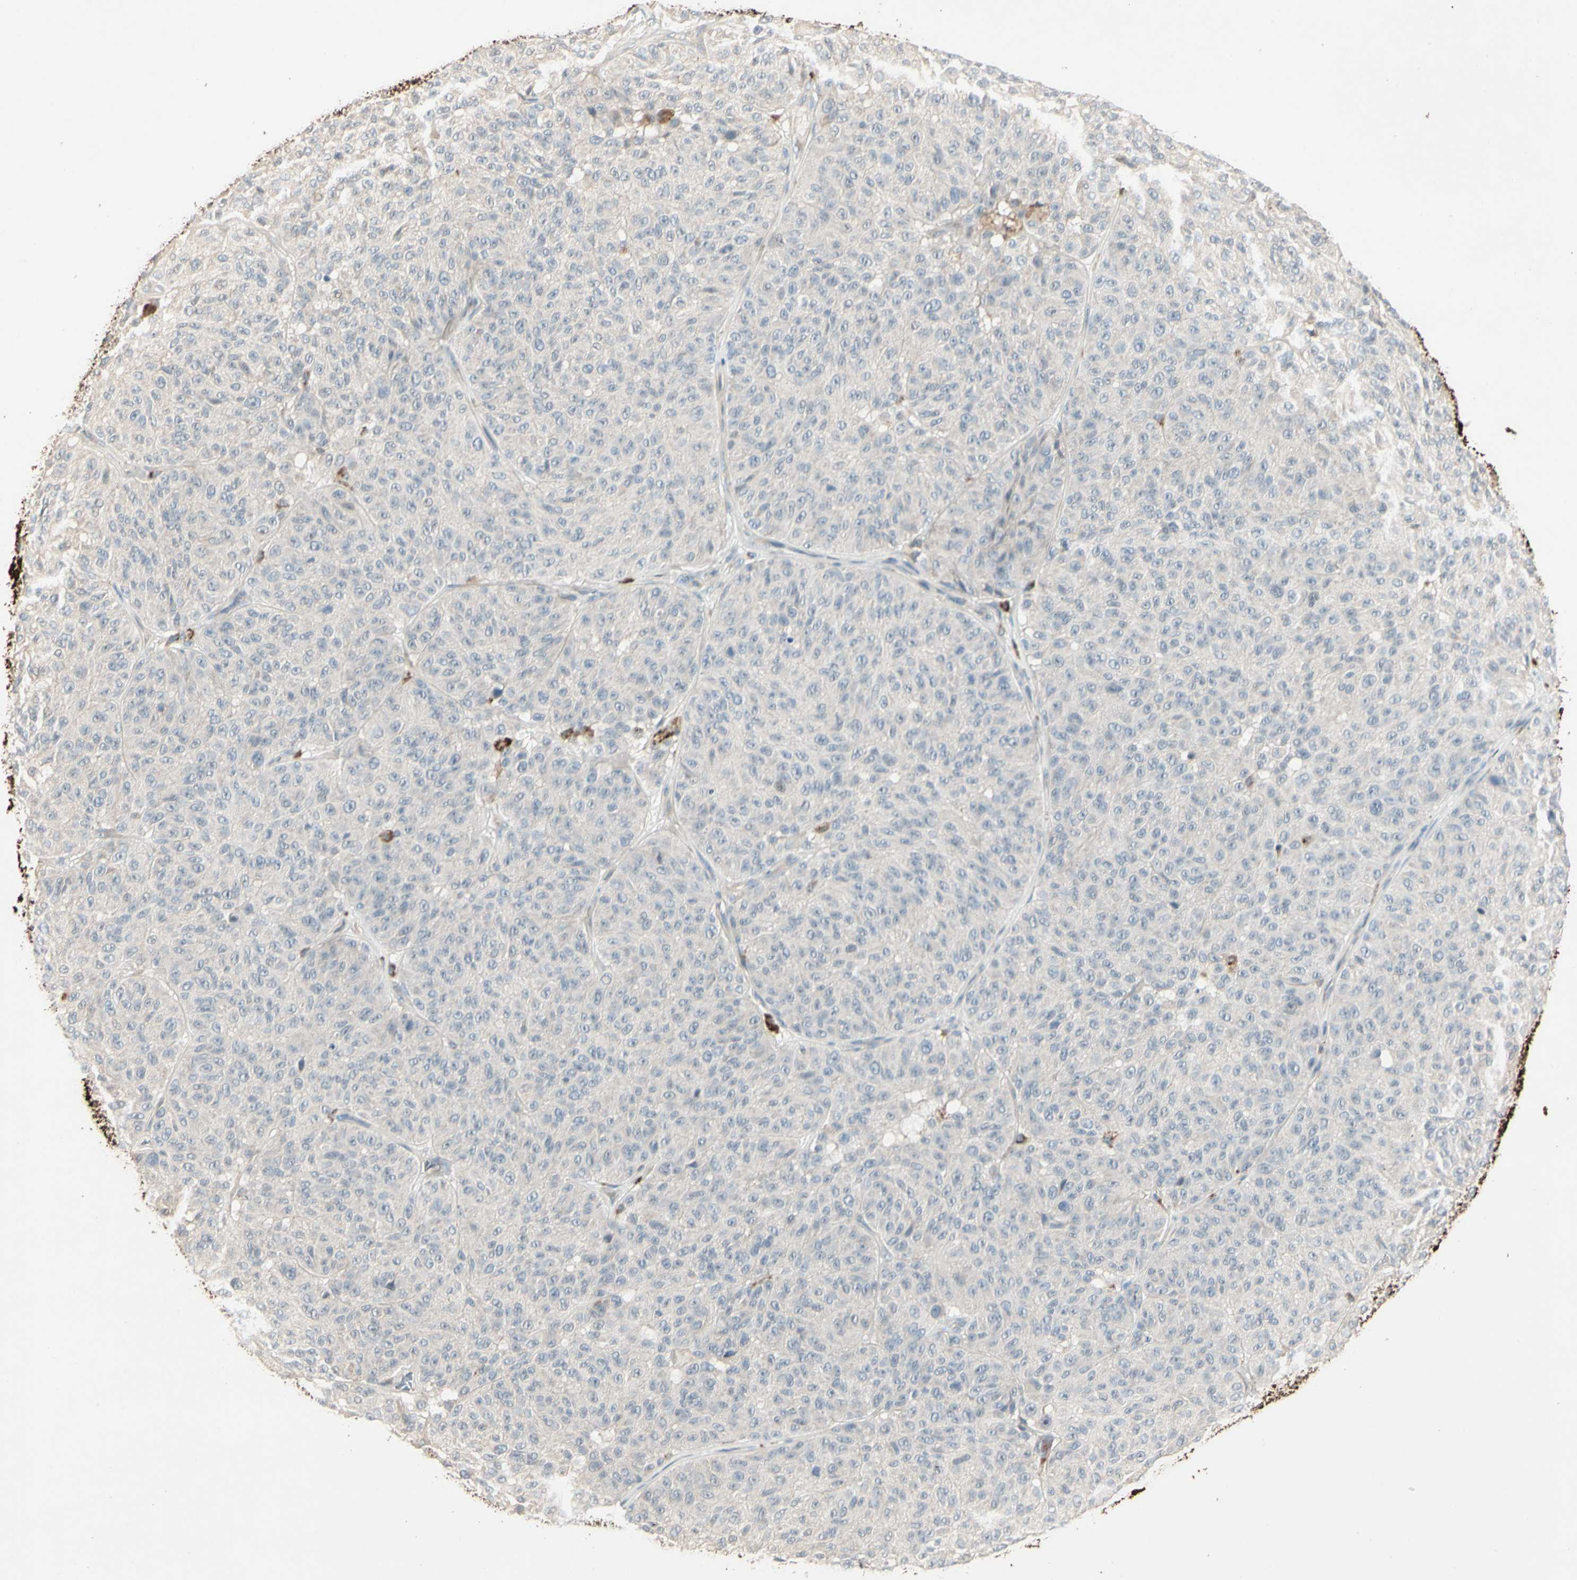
{"staining": {"intensity": "negative", "quantity": "none", "location": "none"}, "tissue": "melanoma", "cell_type": "Tumor cells", "image_type": "cancer", "snomed": [{"axis": "morphology", "description": "Malignant melanoma, NOS"}, {"axis": "topography", "description": "Skin"}], "caption": "Immunohistochemical staining of malignant melanoma shows no significant staining in tumor cells. (Immunohistochemistry, brightfield microscopy, high magnification).", "gene": "SKIL", "patient": {"sex": "female", "age": 46}}